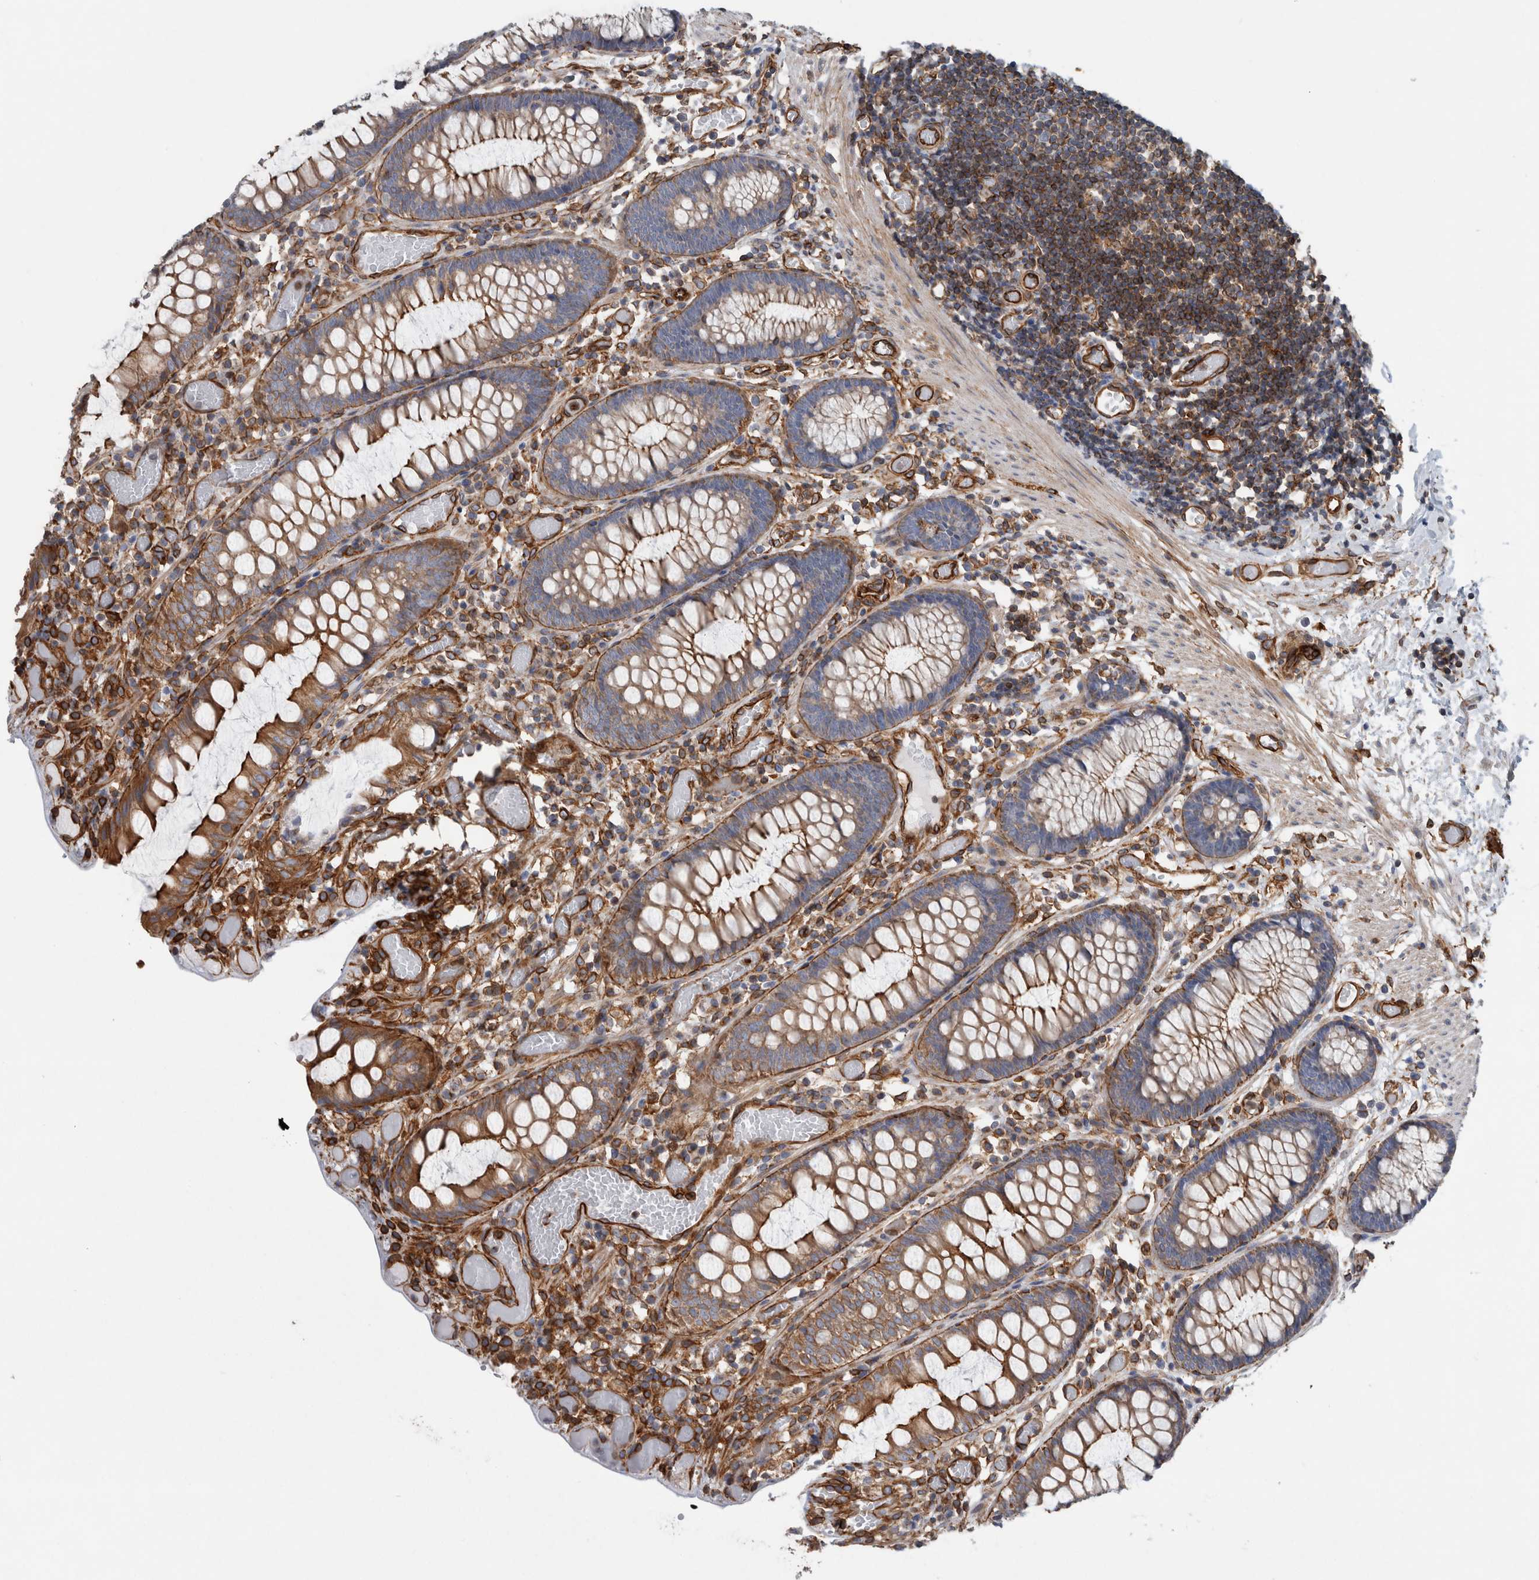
{"staining": {"intensity": "strong", "quantity": ">75%", "location": "cytoplasmic/membranous"}, "tissue": "colon", "cell_type": "Endothelial cells", "image_type": "normal", "snomed": [{"axis": "morphology", "description": "Normal tissue, NOS"}, {"axis": "topography", "description": "Colon"}], "caption": "Immunohistochemistry (IHC) micrograph of benign colon: human colon stained using IHC shows high levels of strong protein expression localized specifically in the cytoplasmic/membranous of endothelial cells, appearing as a cytoplasmic/membranous brown color.", "gene": "PLEC", "patient": {"sex": "male", "age": 14}}